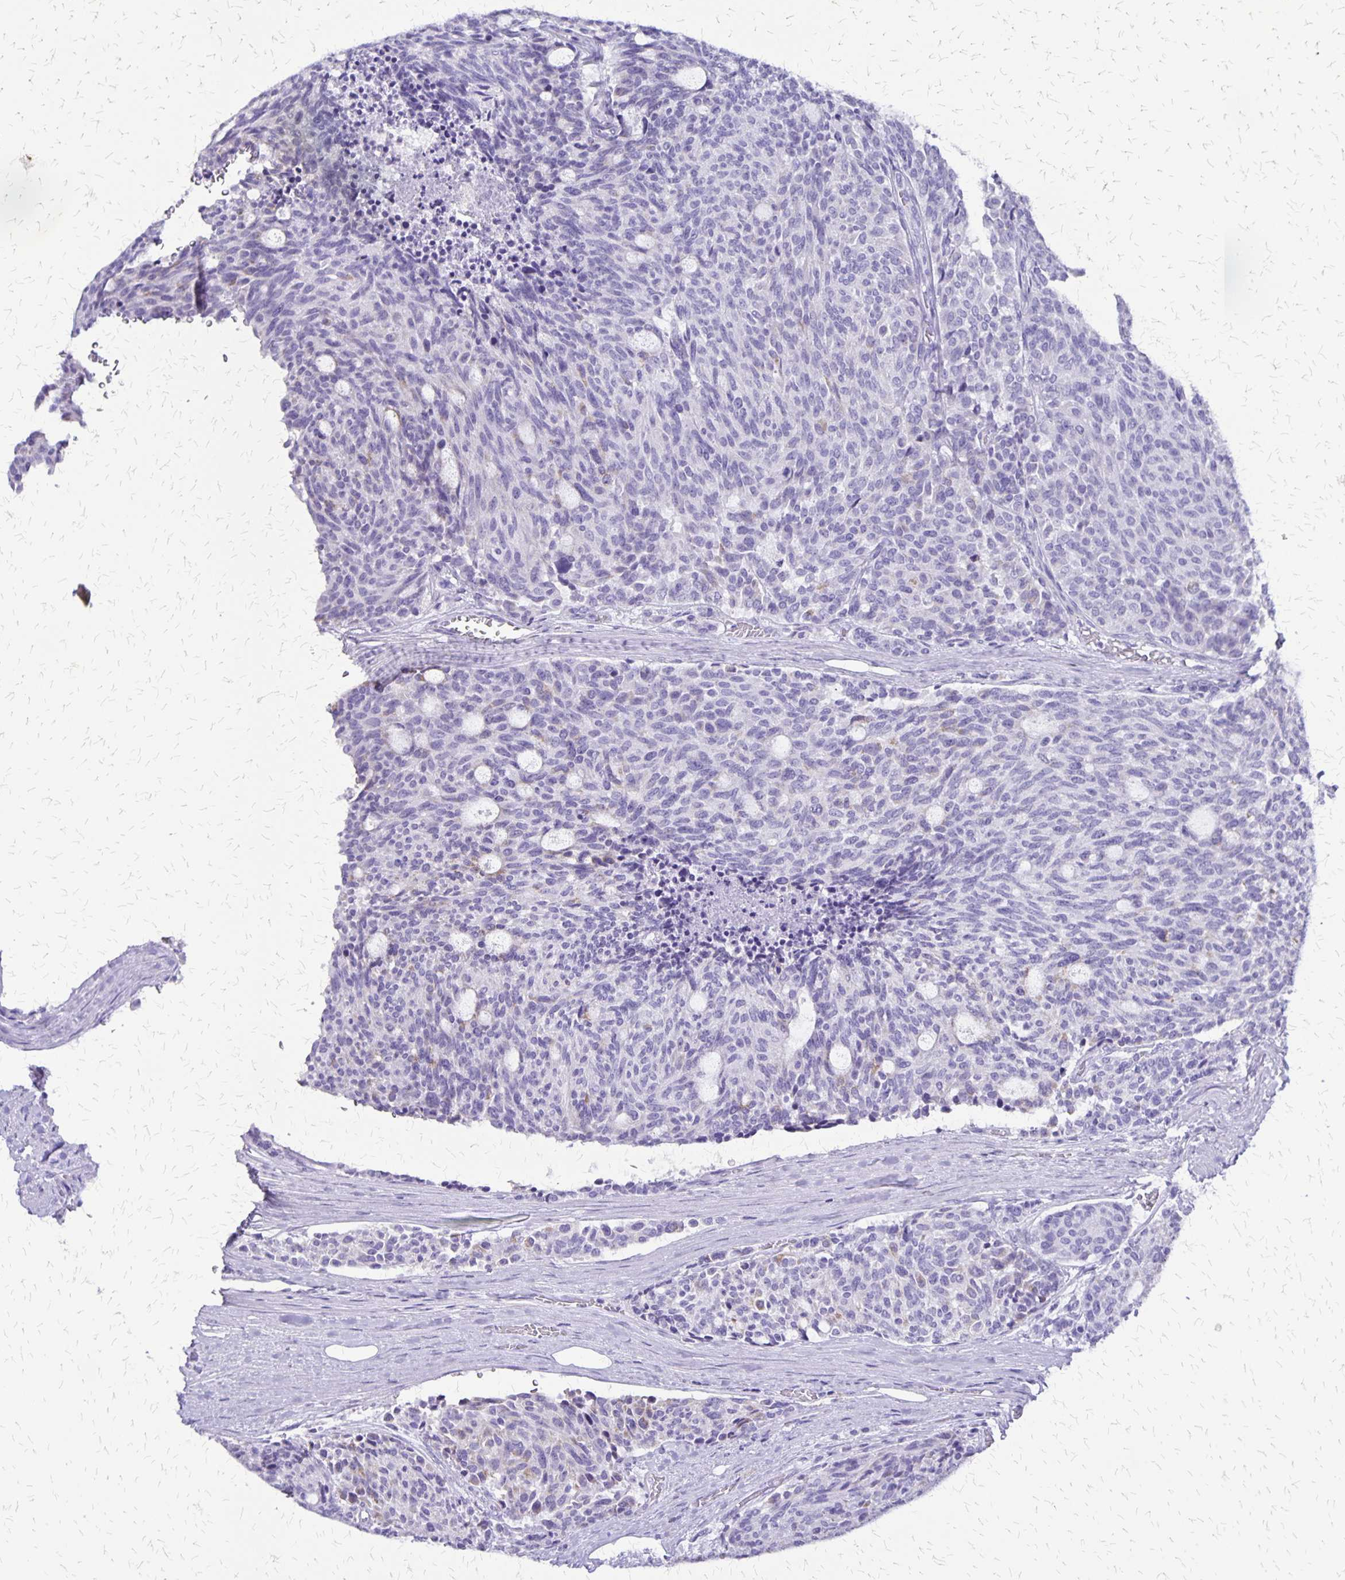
{"staining": {"intensity": "negative", "quantity": "none", "location": "none"}, "tissue": "carcinoid", "cell_type": "Tumor cells", "image_type": "cancer", "snomed": [{"axis": "morphology", "description": "Carcinoid, malignant, NOS"}, {"axis": "topography", "description": "Pancreas"}], "caption": "Immunohistochemistry image of human carcinoid stained for a protein (brown), which reveals no positivity in tumor cells.", "gene": "SLC13A2", "patient": {"sex": "female", "age": 54}}